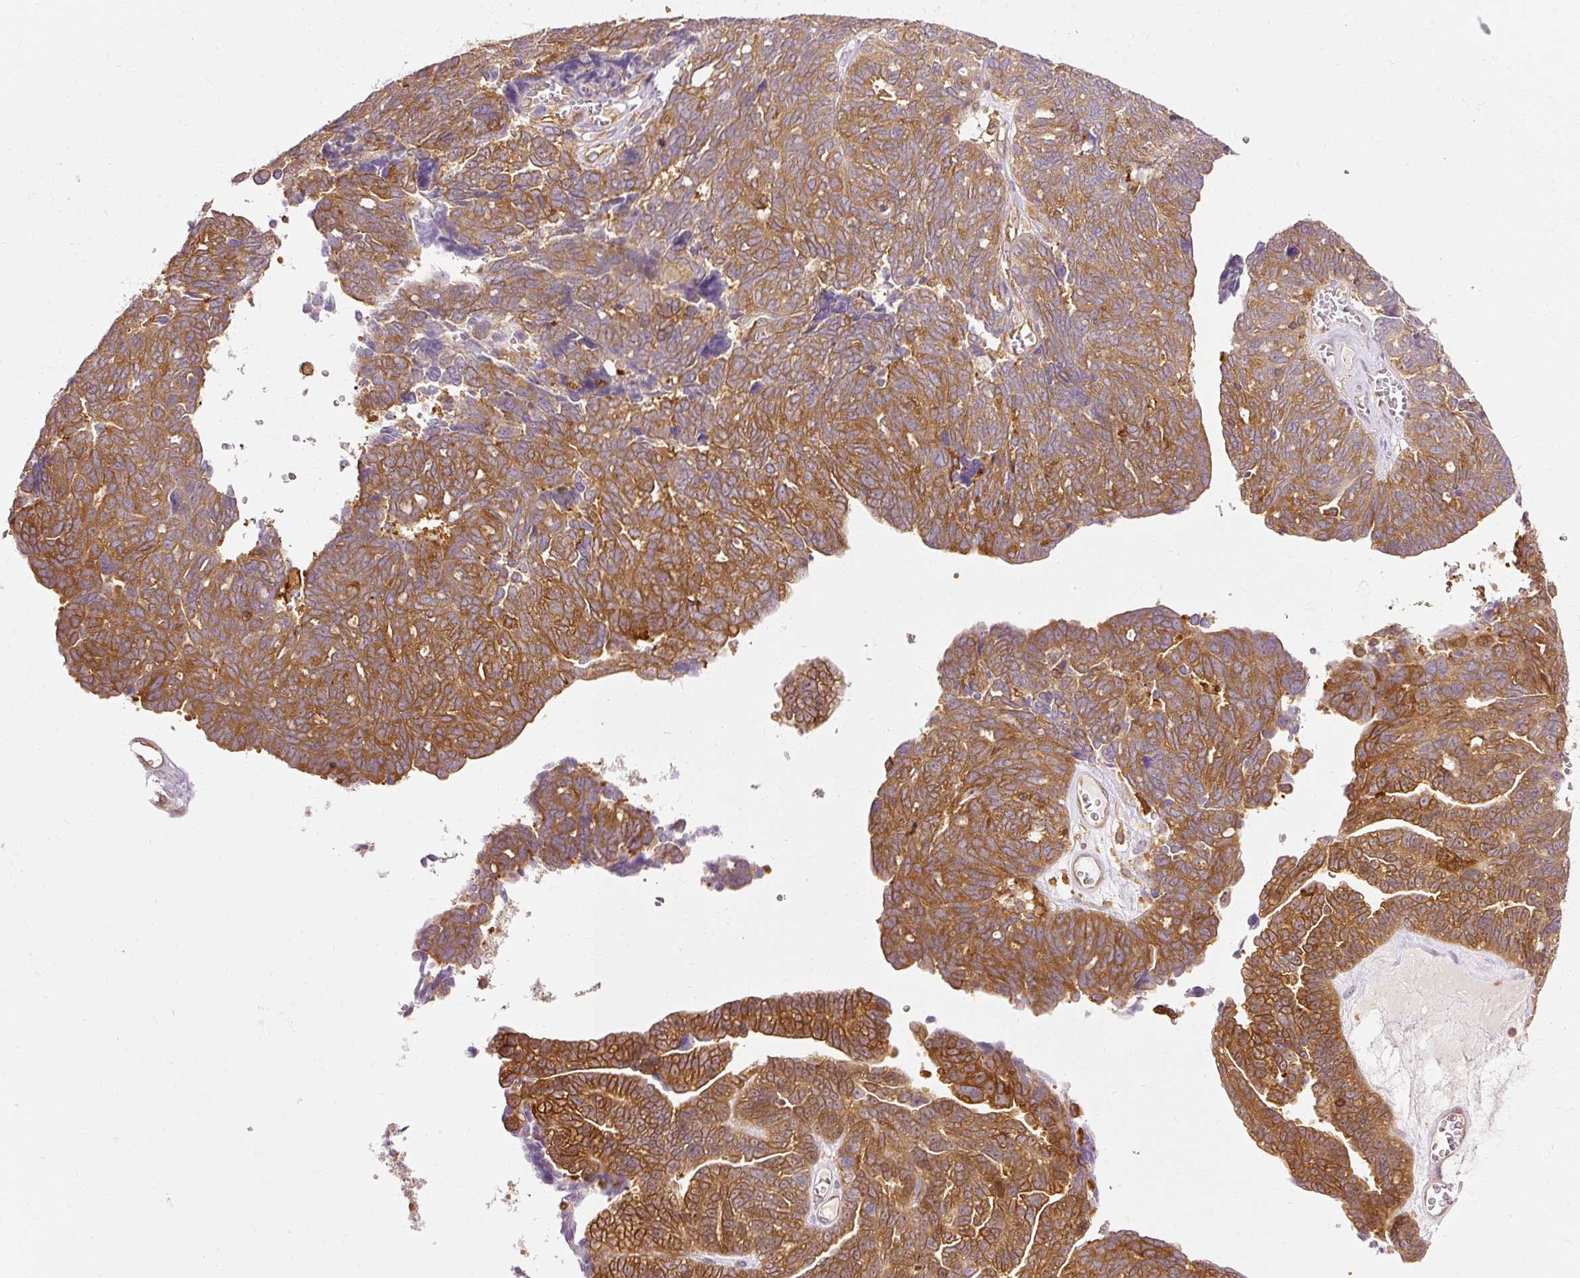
{"staining": {"intensity": "strong", "quantity": ">75%", "location": "cytoplasmic/membranous"}, "tissue": "ovarian cancer", "cell_type": "Tumor cells", "image_type": "cancer", "snomed": [{"axis": "morphology", "description": "Cystadenocarcinoma, serous, NOS"}, {"axis": "topography", "description": "Ovary"}], "caption": "Immunohistochemical staining of human serous cystadenocarcinoma (ovarian) demonstrates high levels of strong cytoplasmic/membranous protein staining in about >75% of tumor cells.", "gene": "ARMH3", "patient": {"sex": "female", "age": 79}}